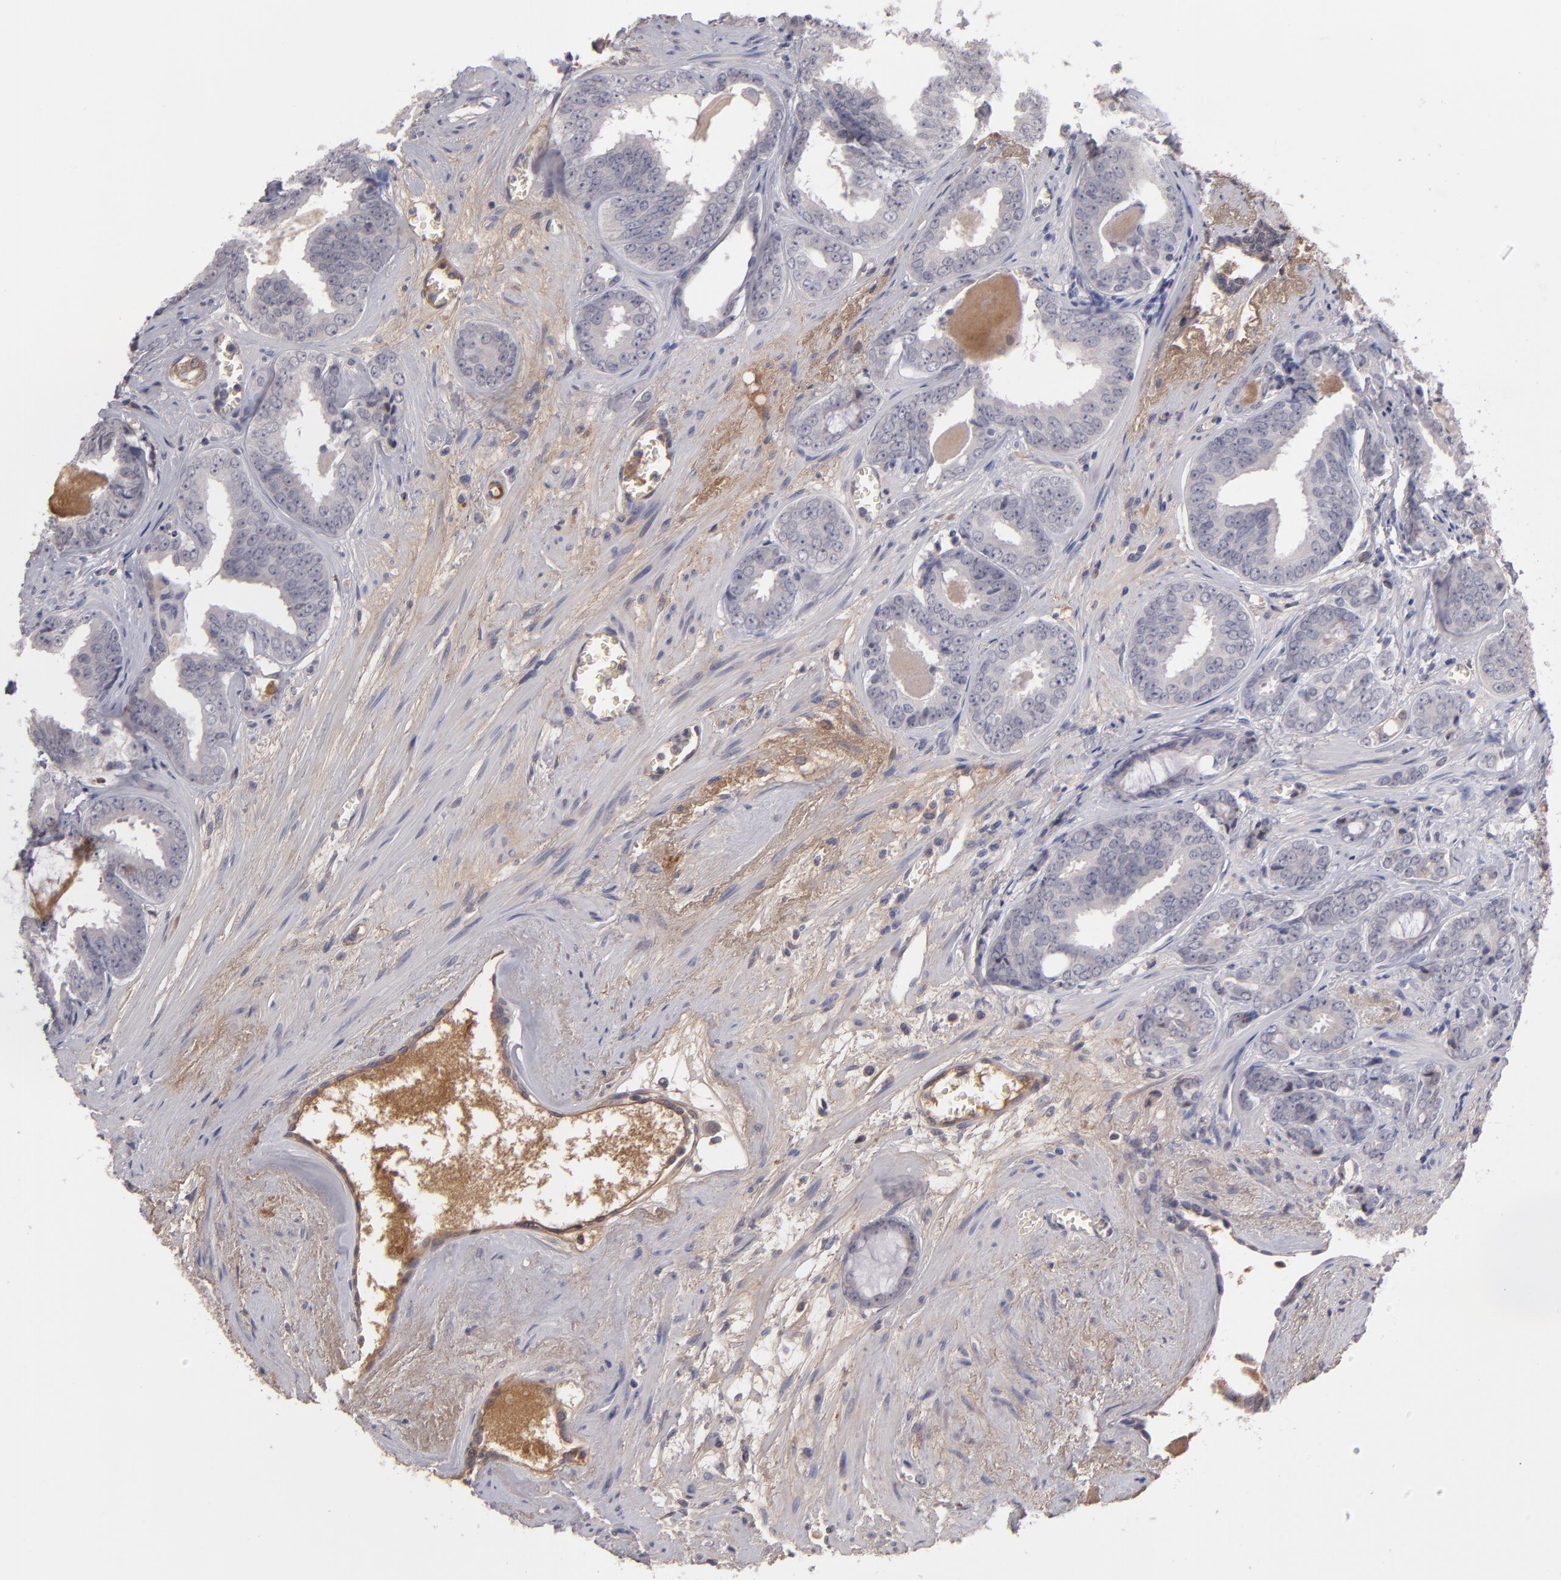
{"staining": {"intensity": "weak", "quantity": "25%-75%", "location": "cytoplasmic/membranous"}, "tissue": "prostate cancer", "cell_type": "Tumor cells", "image_type": "cancer", "snomed": [{"axis": "morphology", "description": "Adenocarcinoma, Medium grade"}, {"axis": "topography", "description": "Prostate"}], "caption": "Protein analysis of prostate cancer tissue exhibits weak cytoplasmic/membranous expression in about 25%-75% of tumor cells.", "gene": "ITIH4", "patient": {"sex": "male", "age": 79}}